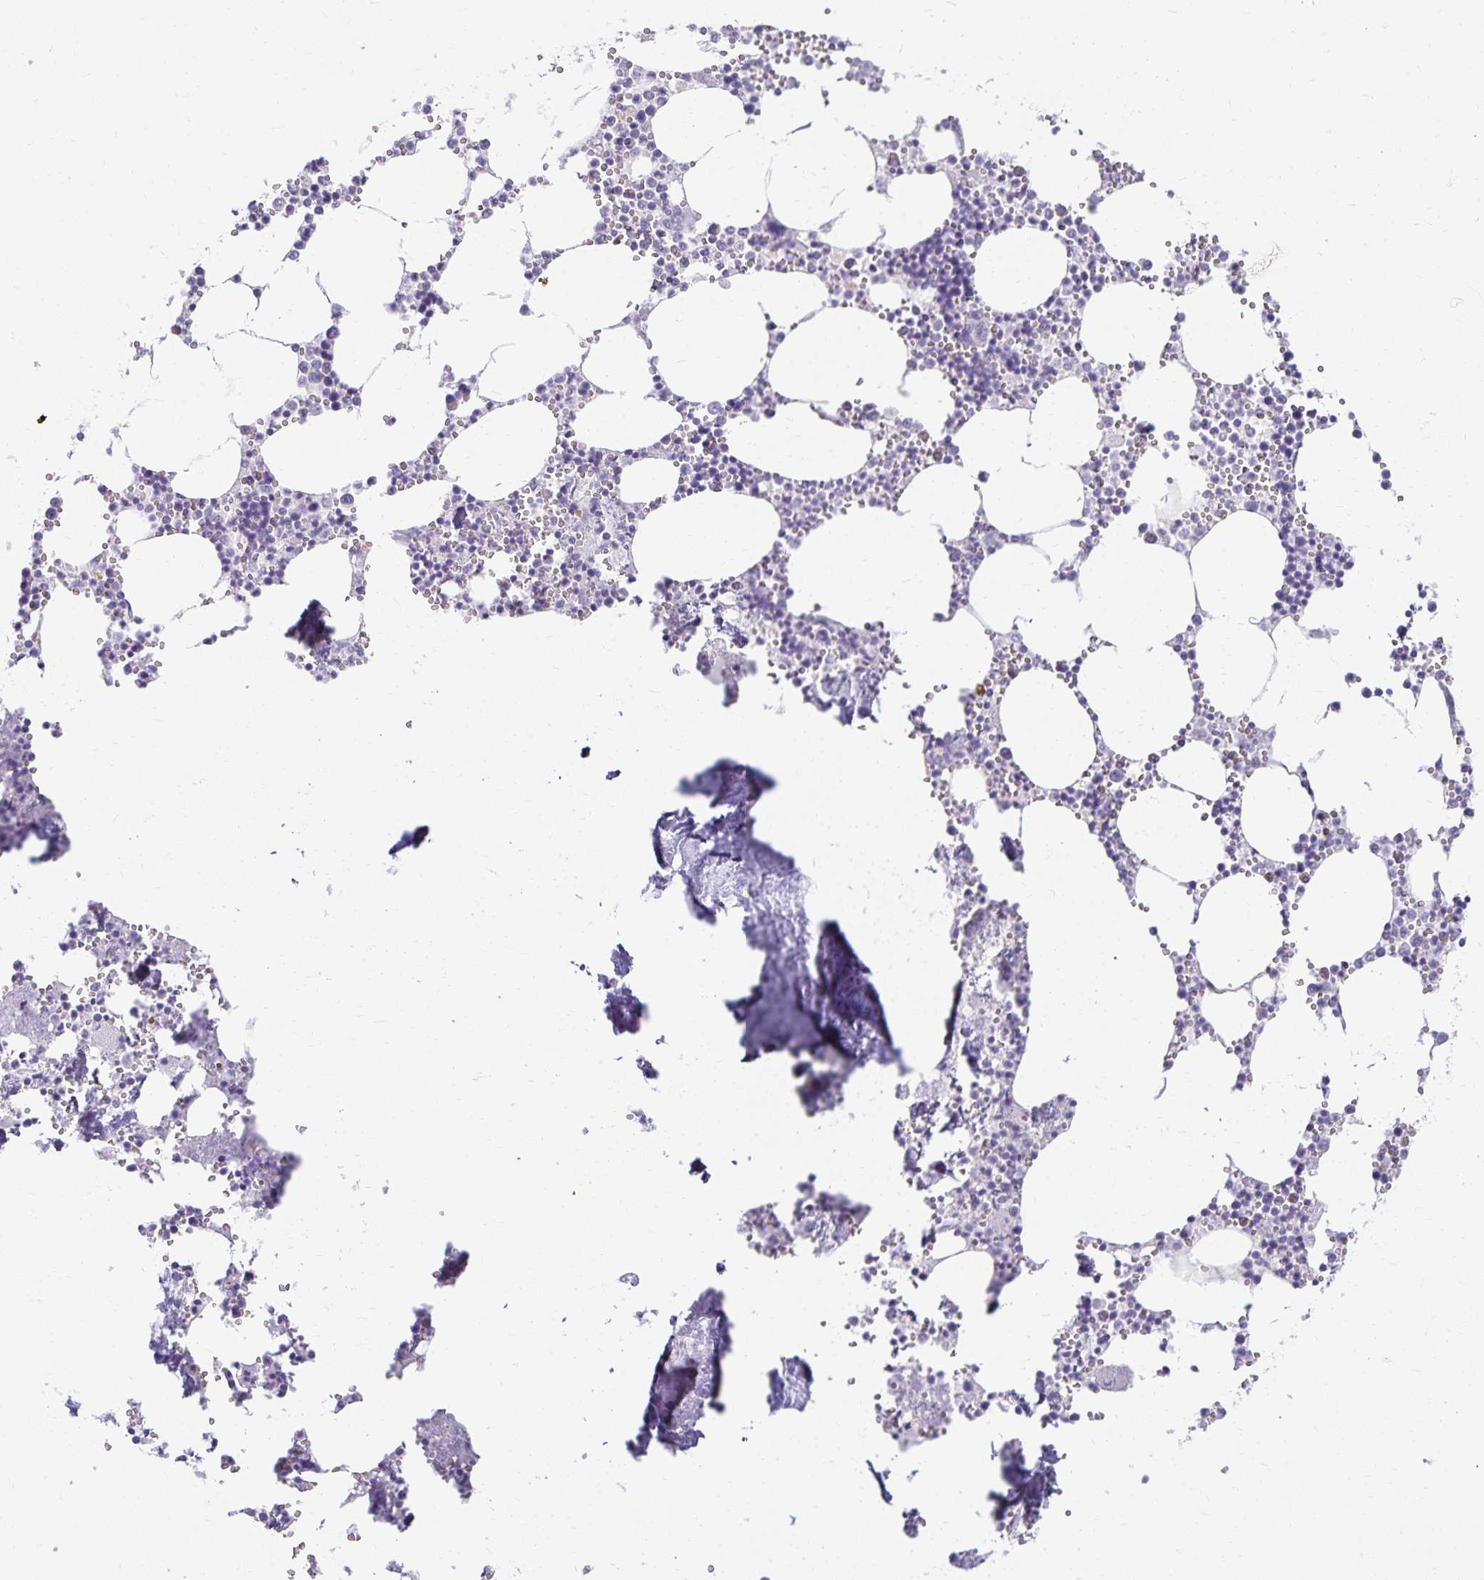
{"staining": {"intensity": "negative", "quantity": "none", "location": "none"}, "tissue": "bone marrow", "cell_type": "Hematopoietic cells", "image_type": "normal", "snomed": [{"axis": "morphology", "description": "Normal tissue, NOS"}, {"axis": "topography", "description": "Bone marrow"}], "caption": "The photomicrograph shows no staining of hematopoietic cells in unremarkable bone marrow. Brightfield microscopy of IHC stained with DAB (3,3'-diaminobenzidine) (brown) and hematoxylin (blue), captured at high magnification.", "gene": "C20orf85", "patient": {"sex": "male", "age": 54}}